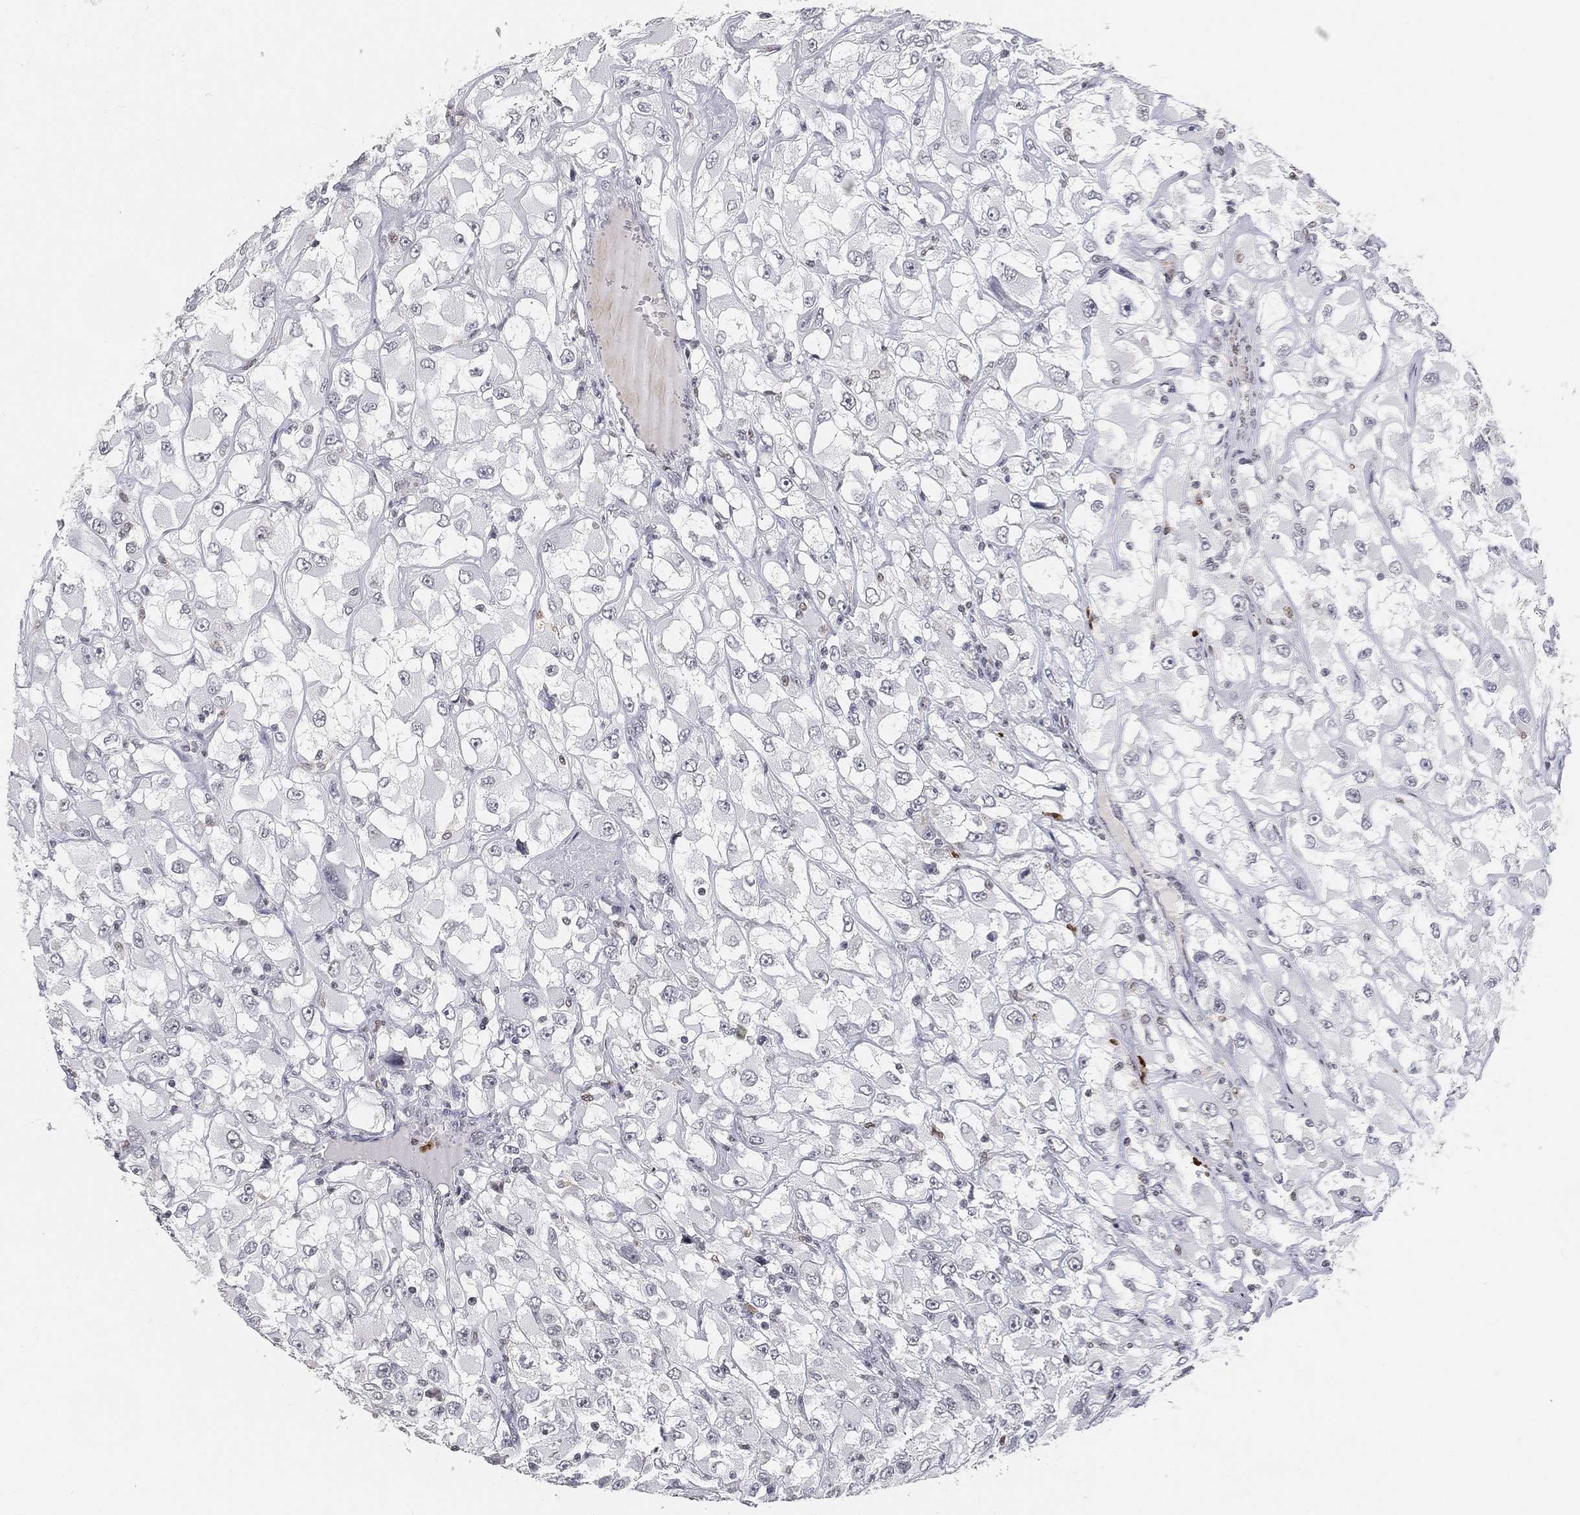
{"staining": {"intensity": "negative", "quantity": "none", "location": "none"}, "tissue": "renal cancer", "cell_type": "Tumor cells", "image_type": "cancer", "snomed": [{"axis": "morphology", "description": "Adenocarcinoma, NOS"}, {"axis": "topography", "description": "Kidney"}], "caption": "Immunohistochemistry histopathology image of human adenocarcinoma (renal) stained for a protein (brown), which displays no expression in tumor cells.", "gene": "ARG1", "patient": {"sex": "female", "age": 52}}